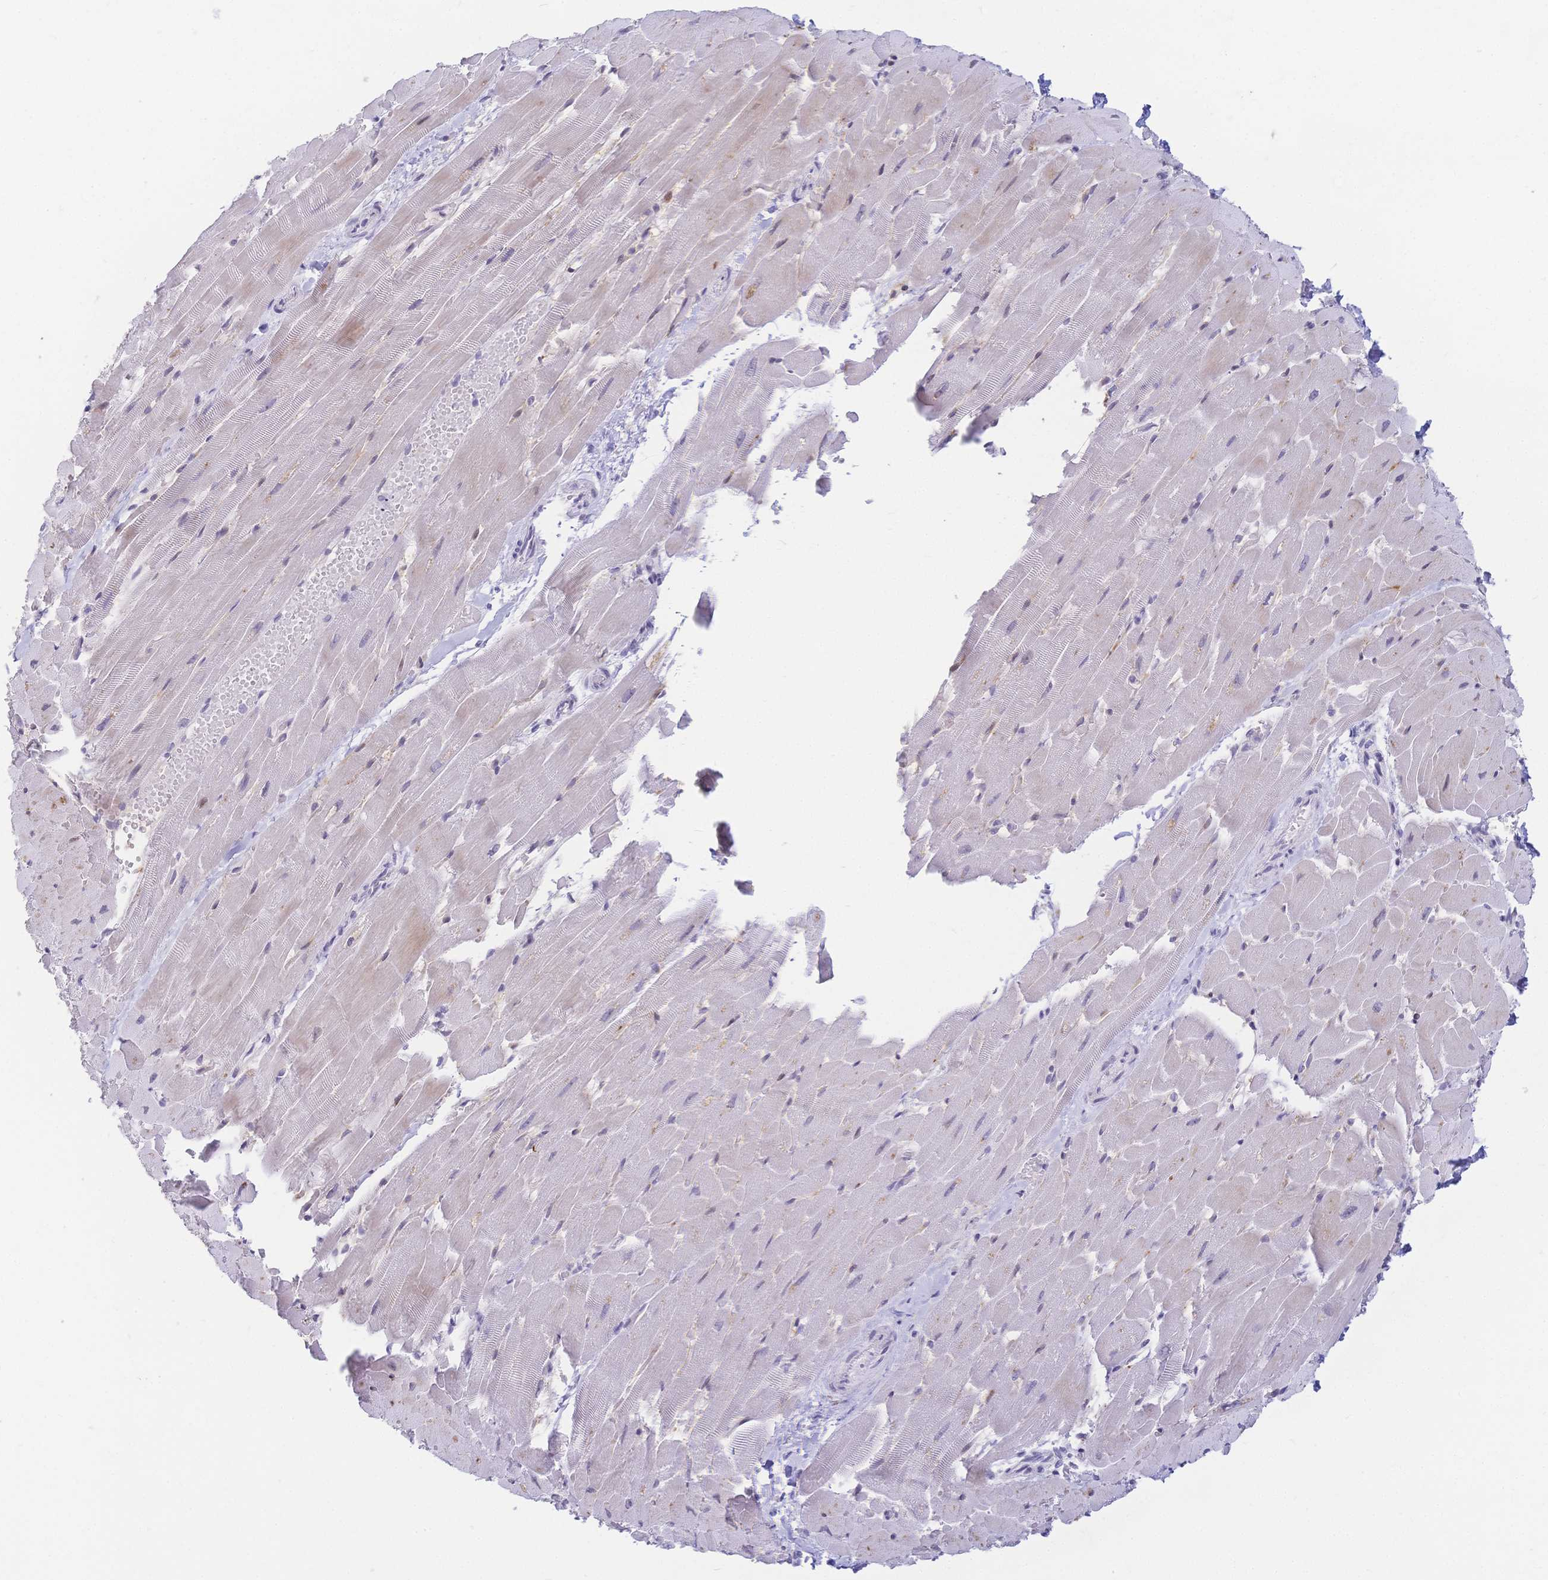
{"staining": {"intensity": "negative", "quantity": "none", "location": "none"}, "tissue": "heart muscle", "cell_type": "Cardiomyocytes", "image_type": "normal", "snomed": [{"axis": "morphology", "description": "Normal tissue, NOS"}, {"axis": "topography", "description": "Heart"}], "caption": "High power microscopy photomicrograph of an IHC micrograph of unremarkable heart muscle, revealing no significant positivity in cardiomyocytes.", "gene": "CR2", "patient": {"sex": "male", "age": 37}}